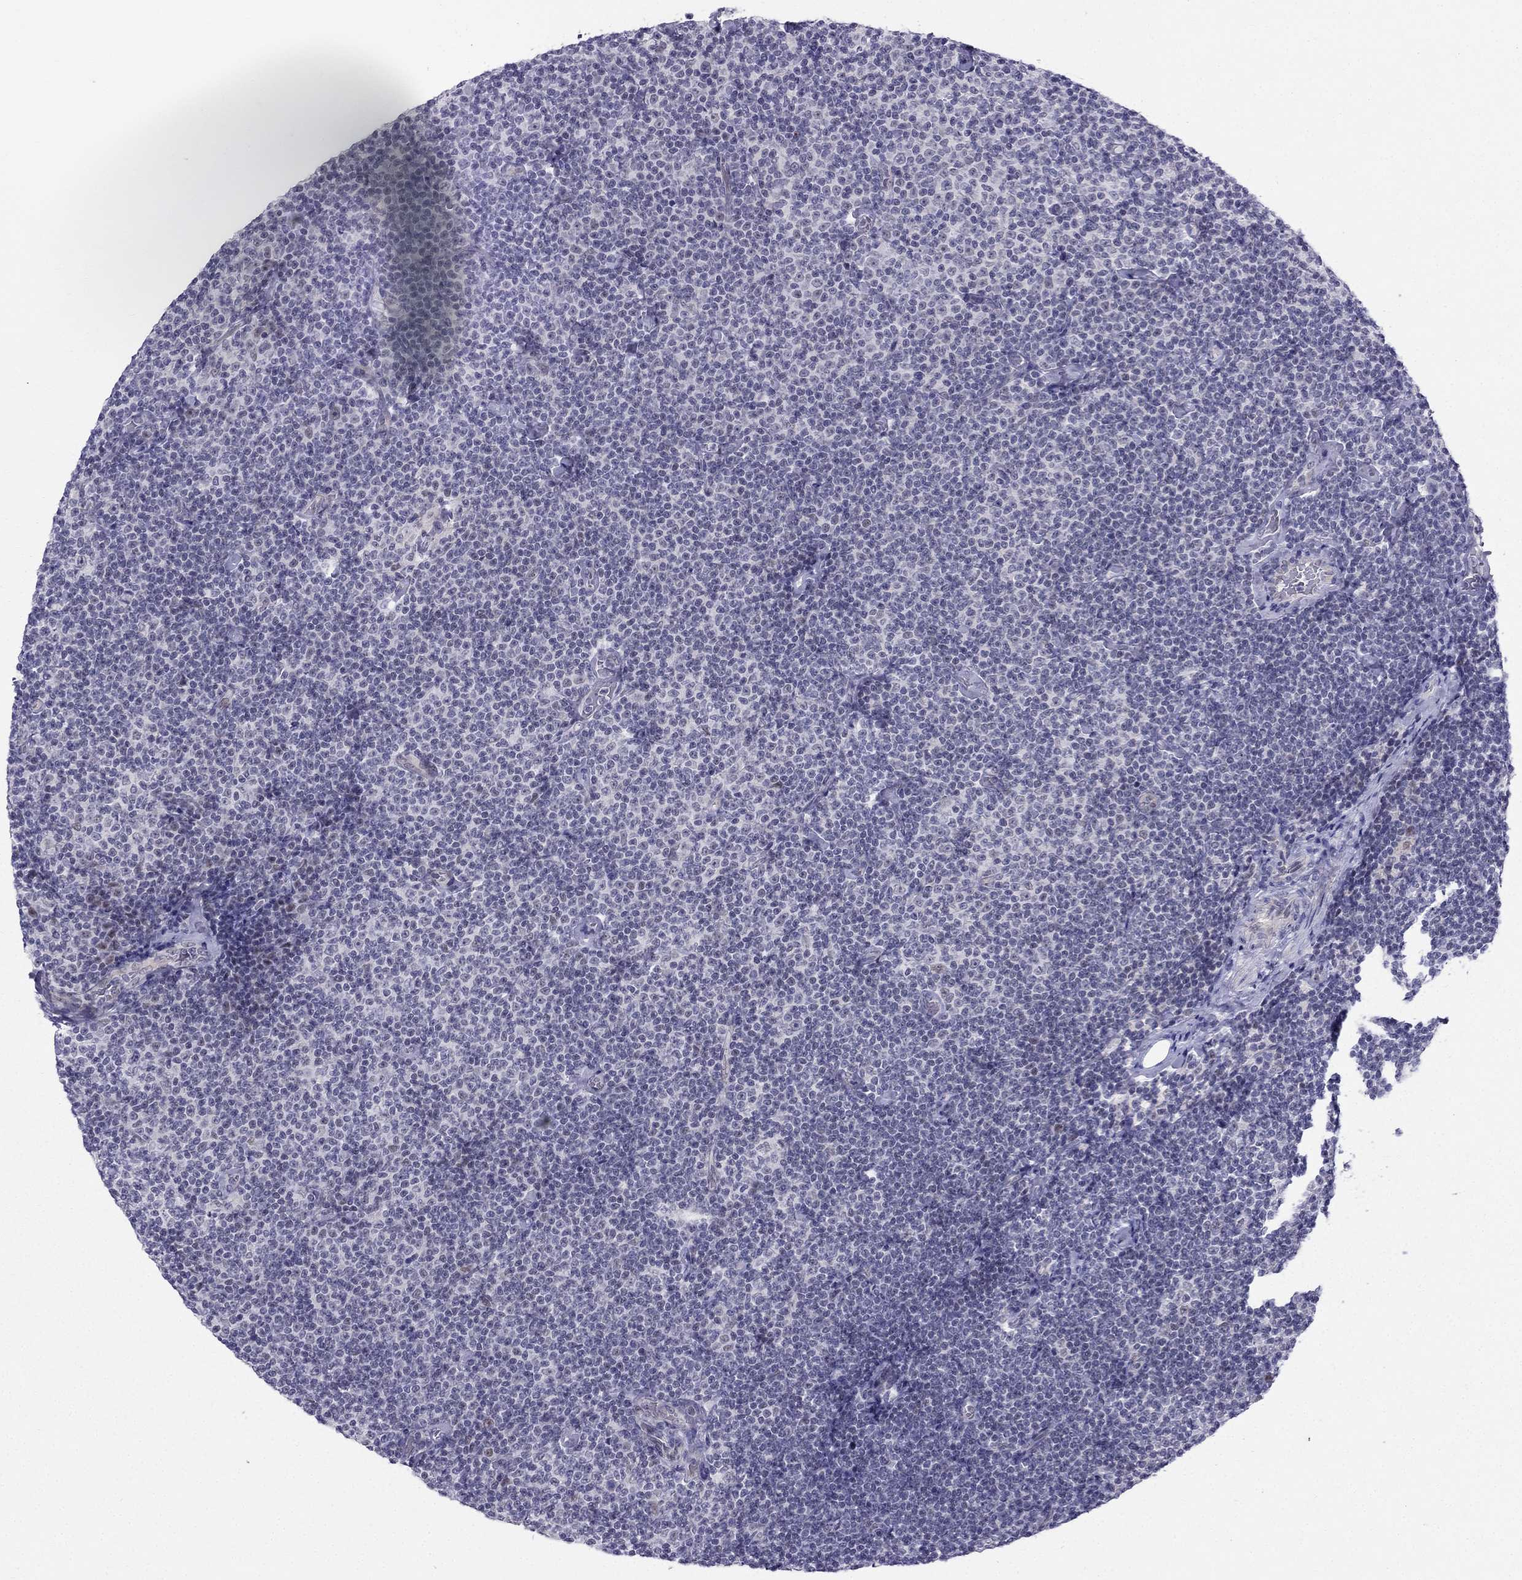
{"staining": {"intensity": "negative", "quantity": "none", "location": "none"}, "tissue": "lymphoma", "cell_type": "Tumor cells", "image_type": "cancer", "snomed": [{"axis": "morphology", "description": "Malignant lymphoma, non-Hodgkin's type, Low grade"}, {"axis": "topography", "description": "Lymph node"}], "caption": "This is an immunohistochemistry histopathology image of lymphoma. There is no positivity in tumor cells.", "gene": "BAG5", "patient": {"sex": "male", "age": 81}}